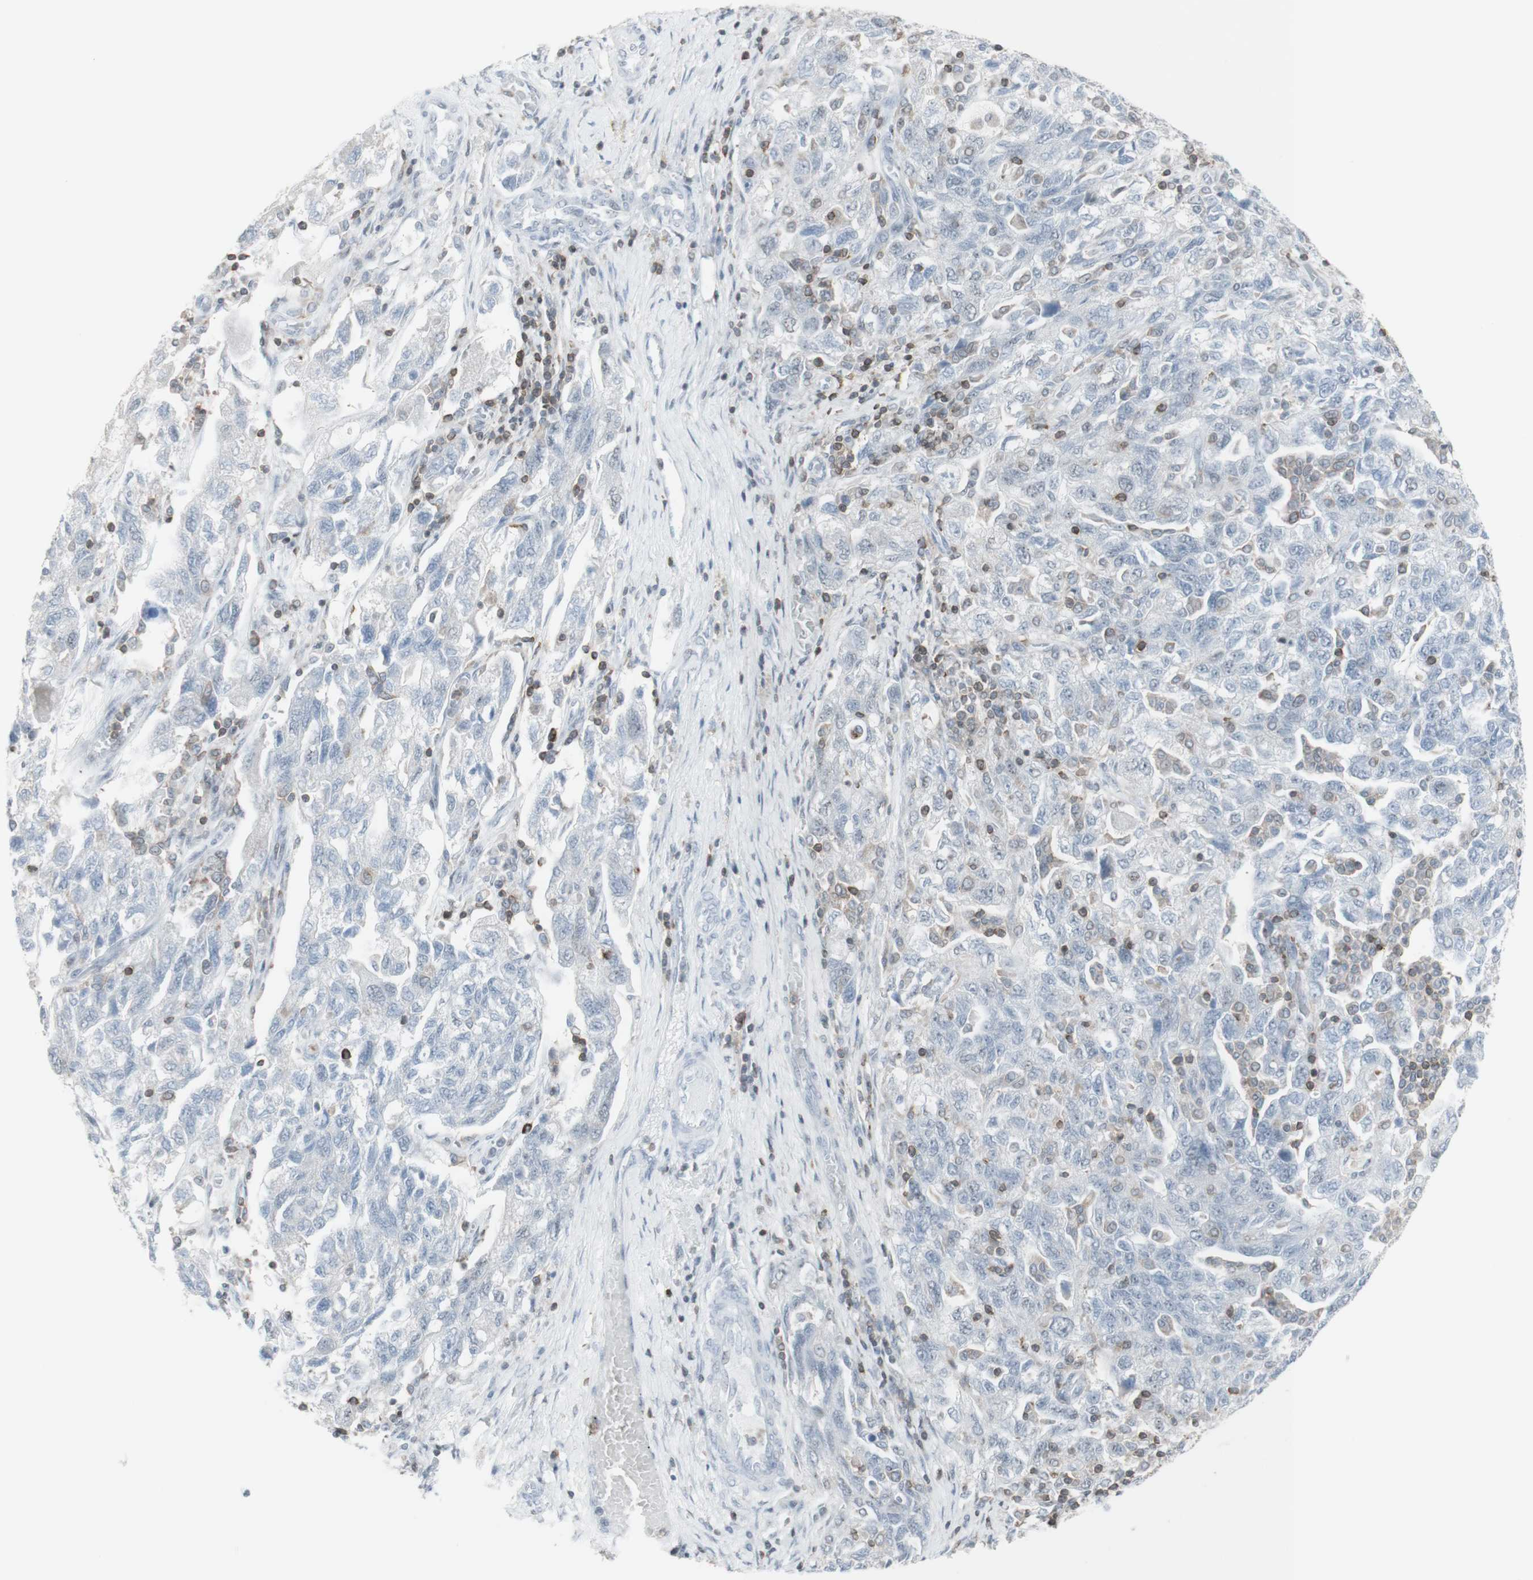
{"staining": {"intensity": "weak", "quantity": "<25%", "location": "cytoplasmic/membranous"}, "tissue": "ovarian cancer", "cell_type": "Tumor cells", "image_type": "cancer", "snomed": [{"axis": "morphology", "description": "Carcinoma, NOS"}, {"axis": "morphology", "description": "Cystadenocarcinoma, serous, NOS"}, {"axis": "topography", "description": "Ovary"}], "caption": "This is an immunohistochemistry (IHC) image of ovarian cancer (carcinoma). There is no staining in tumor cells.", "gene": "NRG1", "patient": {"sex": "female", "age": 69}}